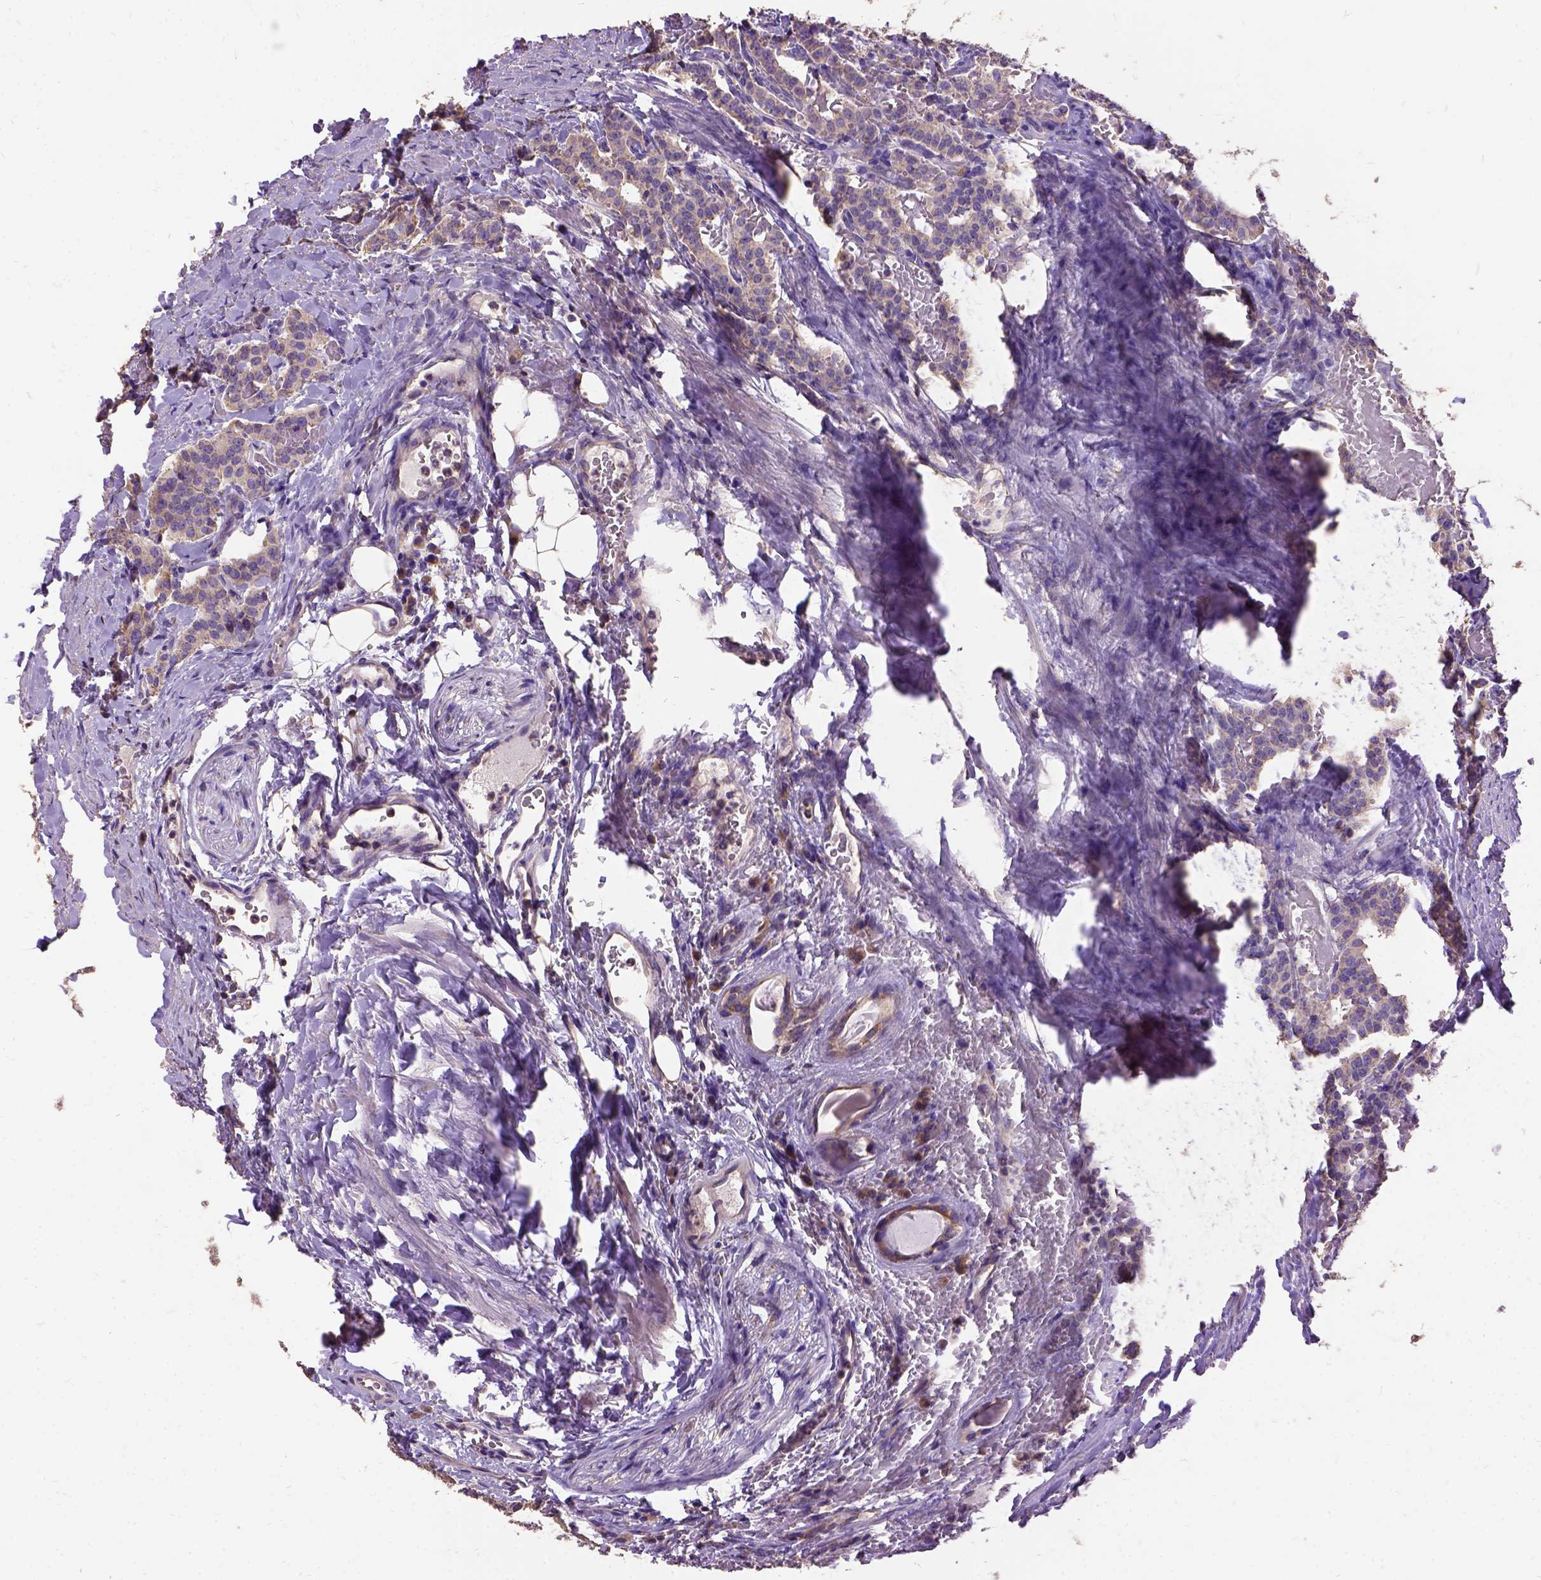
{"staining": {"intensity": "weak", "quantity": ">75%", "location": "cytoplasmic/membranous"}, "tissue": "carcinoid", "cell_type": "Tumor cells", "image_type": "cancer", "snomed": [{"axis": "morphology", "description": "Carcinoid, malignant, NOS"}, {"axis": "topography", "description": "Lung"}], "caption": "Immunohistochemical staining of carcinoid (malignant) exhibits low levels of weak cytoplasmic/membranous staining in approximately >75% of tumor cells.", "gene": "DQX1", "patient": {"sex": "female", "age": 46}}